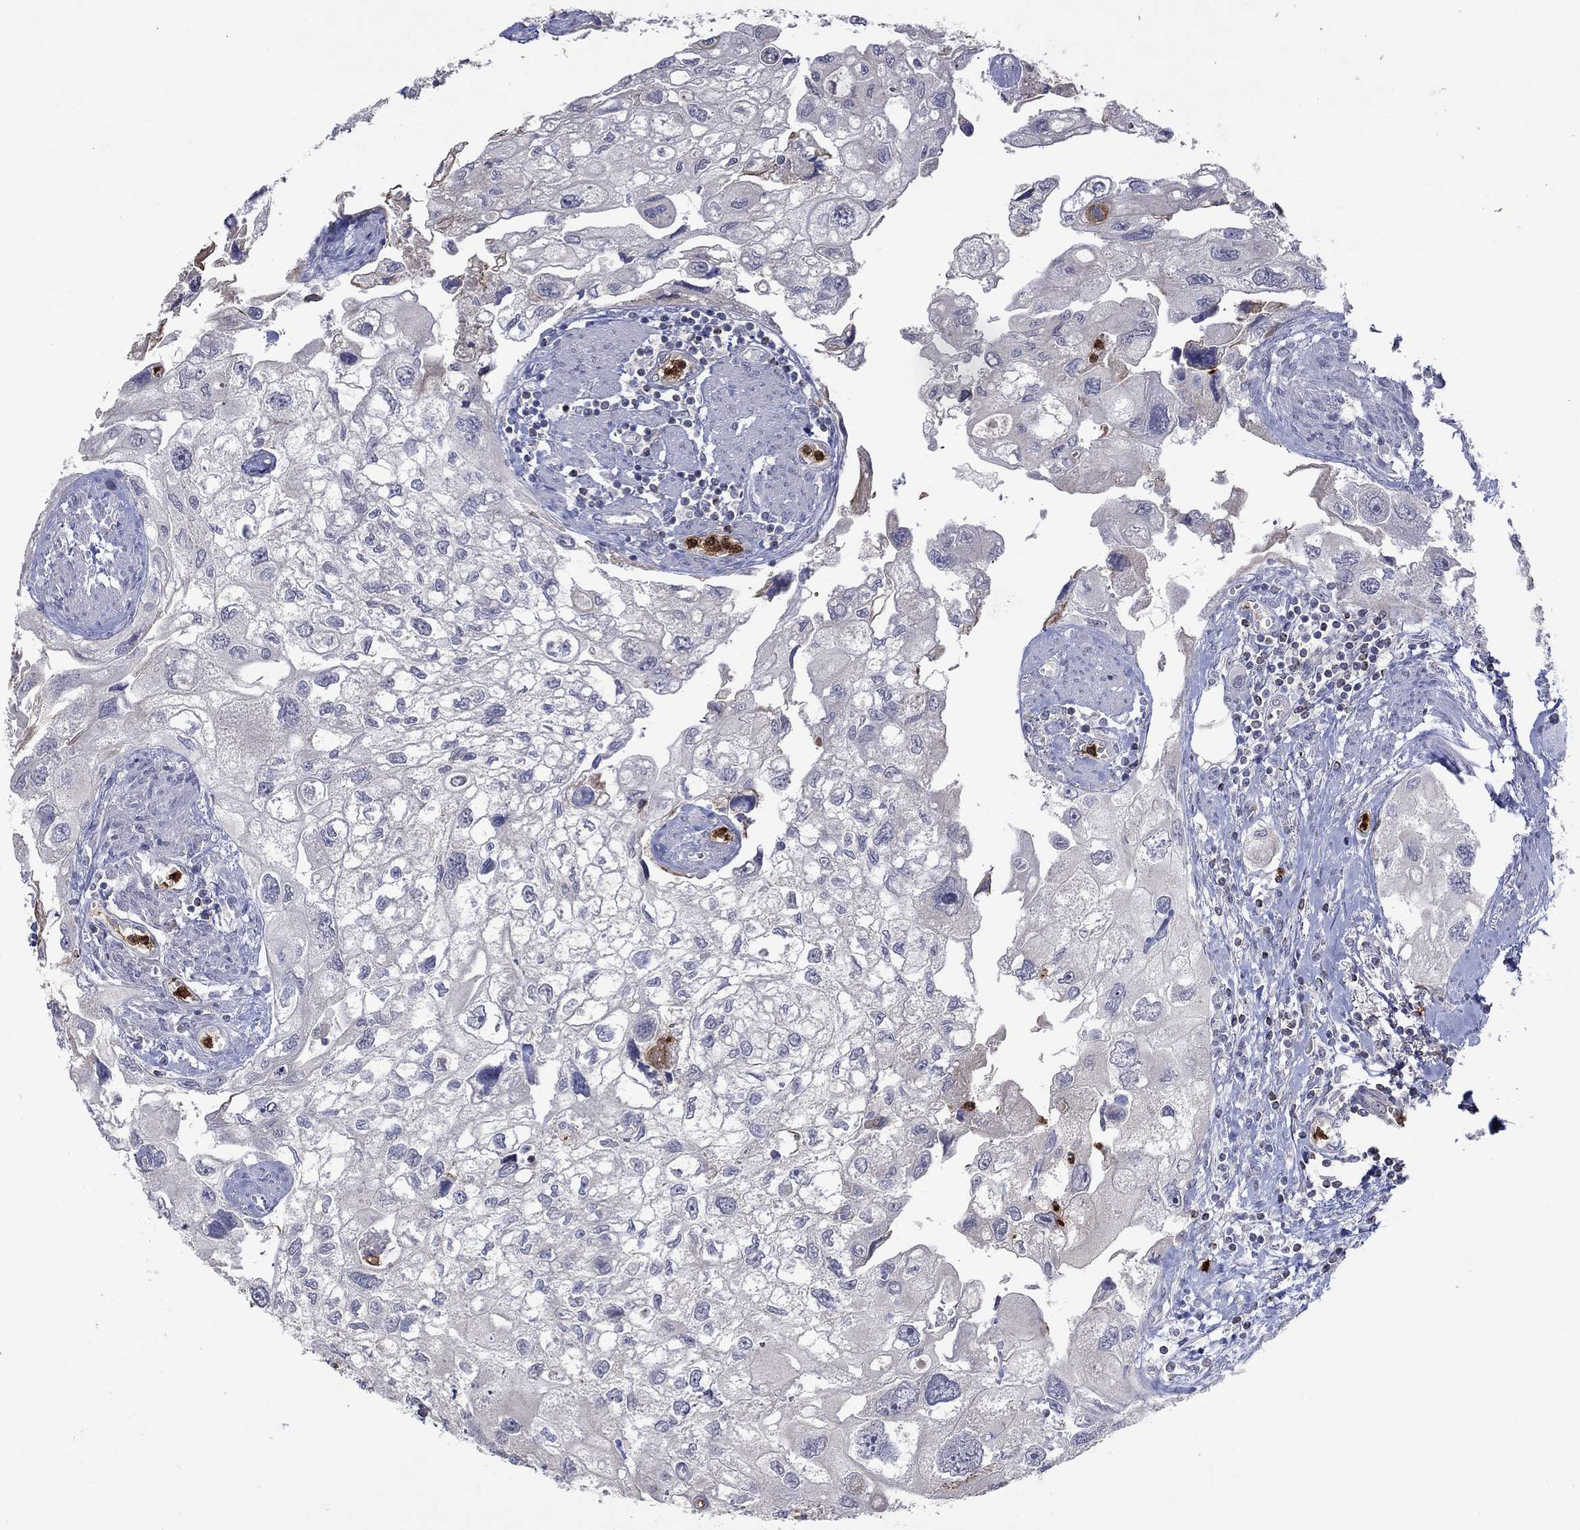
{"staining": {"intensity": "negative", "quantity": "none", "location": "none"}, "tissue": "urothelial cancer", "cell_type": "Tumor cells", "image_type": "cancer", "snomed": [{"axis": "morphology", "description": "Urothelial carcinoma, High grade"}, {"axis": "topography", "description": "Urinary bladder"}], "caption": "A high-resolution histopathology image shows immunohistochemistry staining of urothelial carcinoma (high-grade), which displays no significant positivity in tumor cells. (Brightfield microscopy of DAB (3,3'-diaminobenzidine) IHC at high magnification).", "gene": "CCL5", "patient": {"sex": "male", "age": 59}}